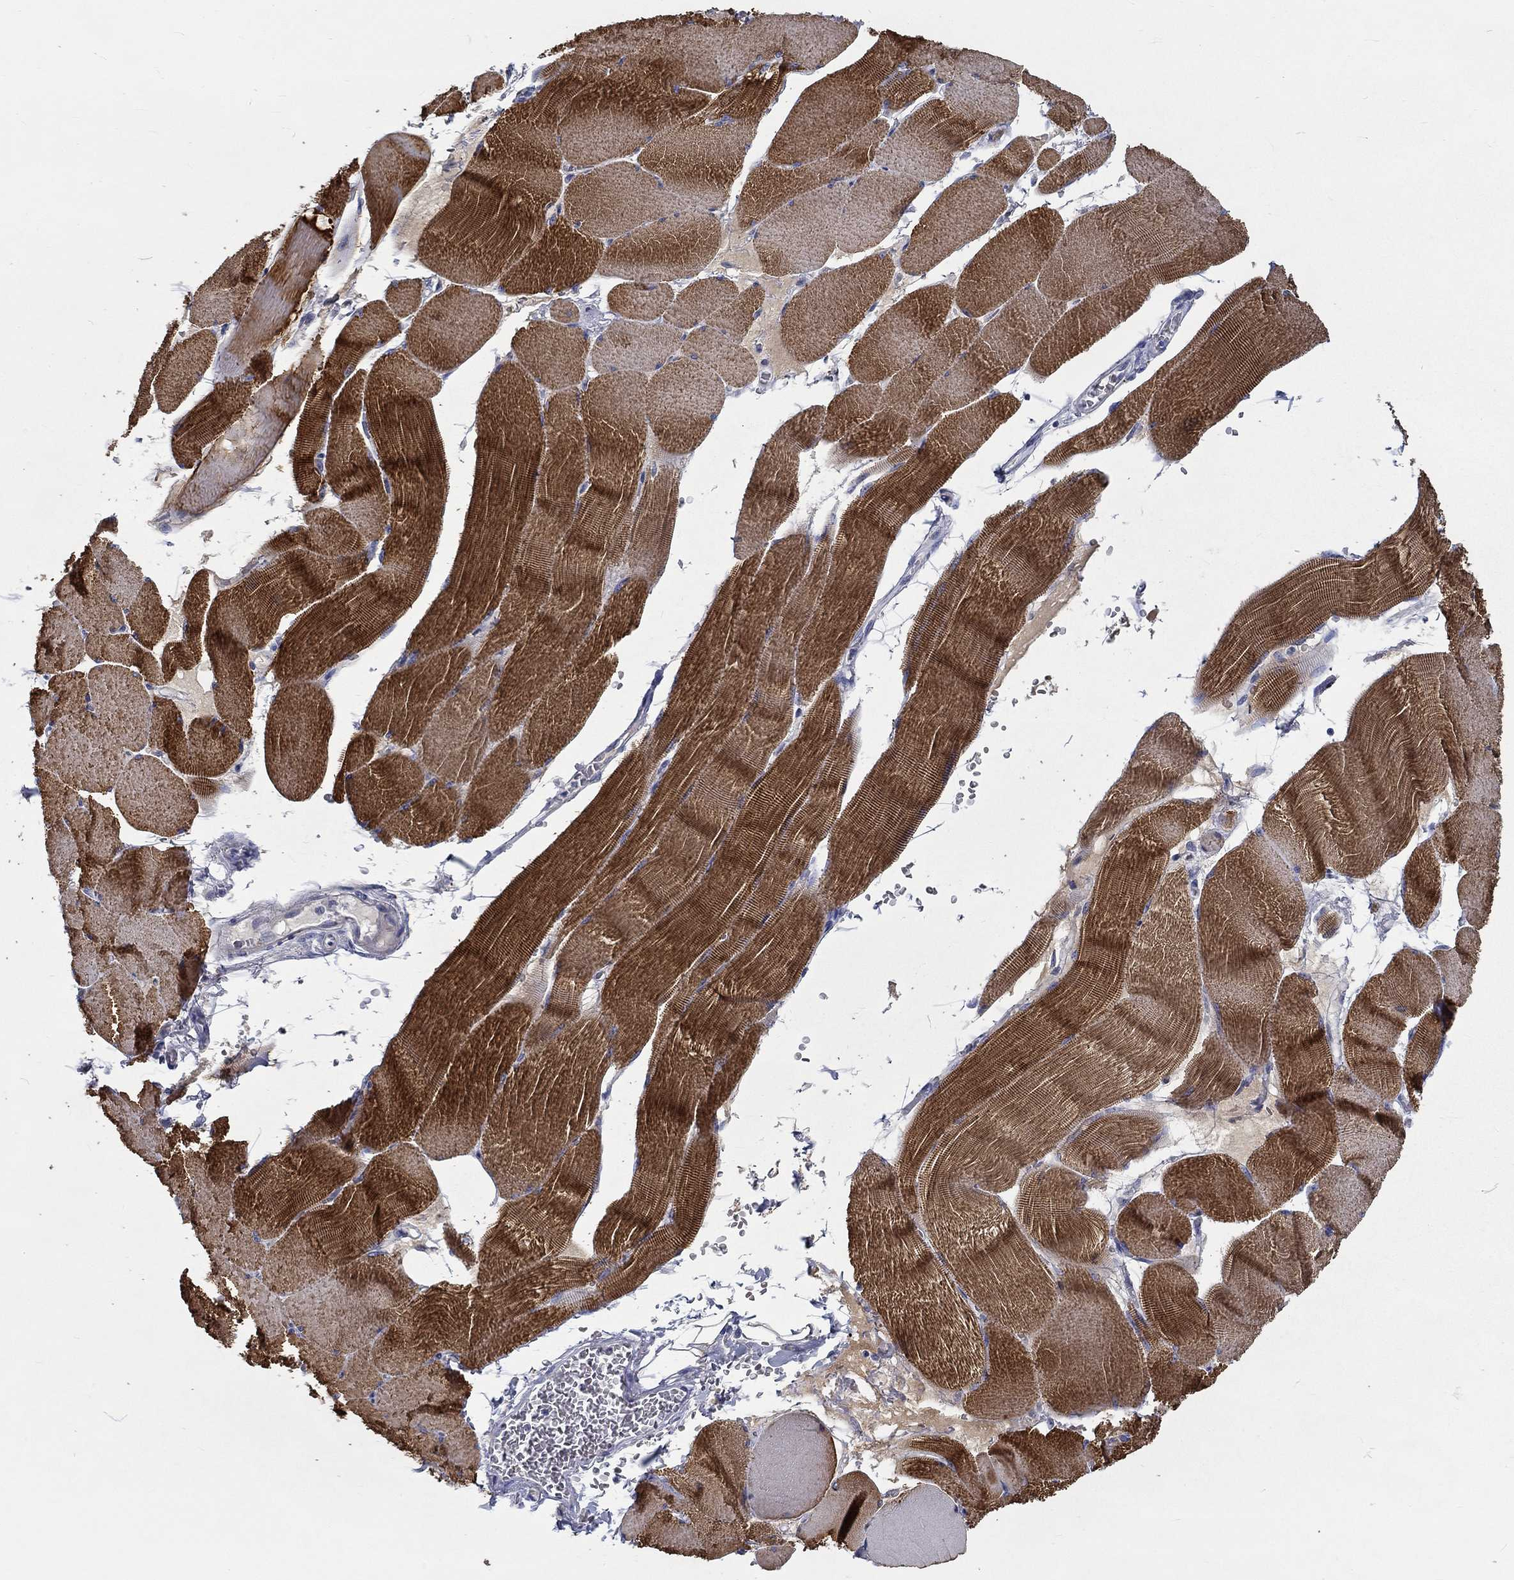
{"staining": {"intensity": "strong", "quantity": "25%-75%", "location": "cytoplasmic/membranous"}, "tissue": "skeletal muscle", "cell_type": "Myocytes", "image_type": "normal", "snomed": [{"axis": "morphology", "description": "Normal tissue, NOS"}, {"axis": "topography", "description": "Skeletal muscle"}], "caption": "The micrograph exhibits immunohistochemical staining of unremarkable skeletal muscle. There is strong cytoplasmic/membranous positivity is present in approximately 25%-75% of myocytes.", "gene": "MYBPC1", "patient": {"sex": "male", "age": 56}}